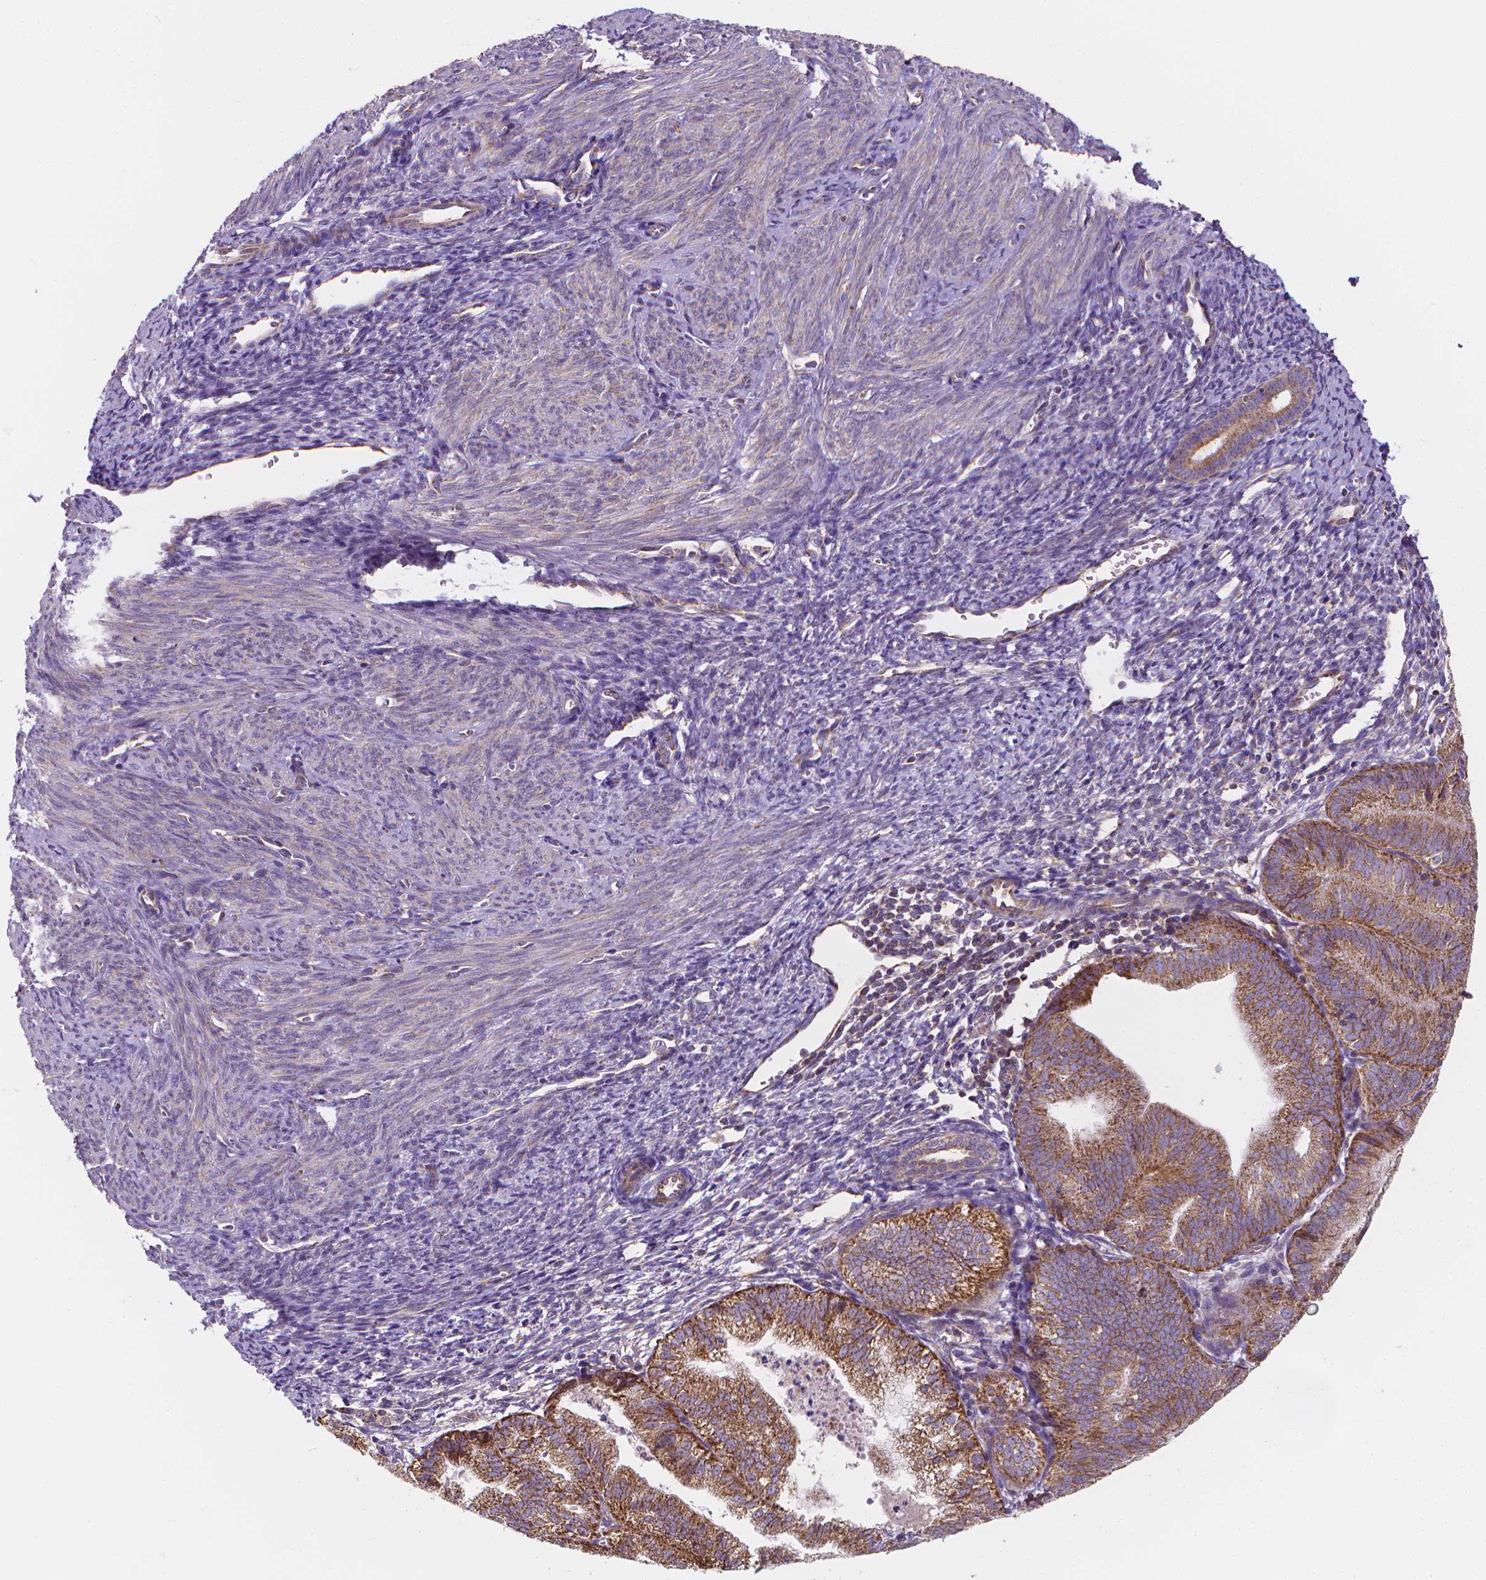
{"staining": {"intensity": "moderate", "quantity": ">75%", "location": "cytoplasmic/membranous"}, "tissue": "endometrial cancer", "cell_type": "Tumor cells", "image_type": "cancer", "snomed": [{"axis": "morphology", "description": "Adenocarcinoma, NOS"}, {"axis": "topography", "description": "Endometrium"}], "caption": "Adenocarcinoma (endometrial) stained with IHC shows moderate cytoplasmic/membranous expression in about >75% of tumor cells.", "gene": "SNCAIP", "patient": {"sex": "female", "age": 70}}